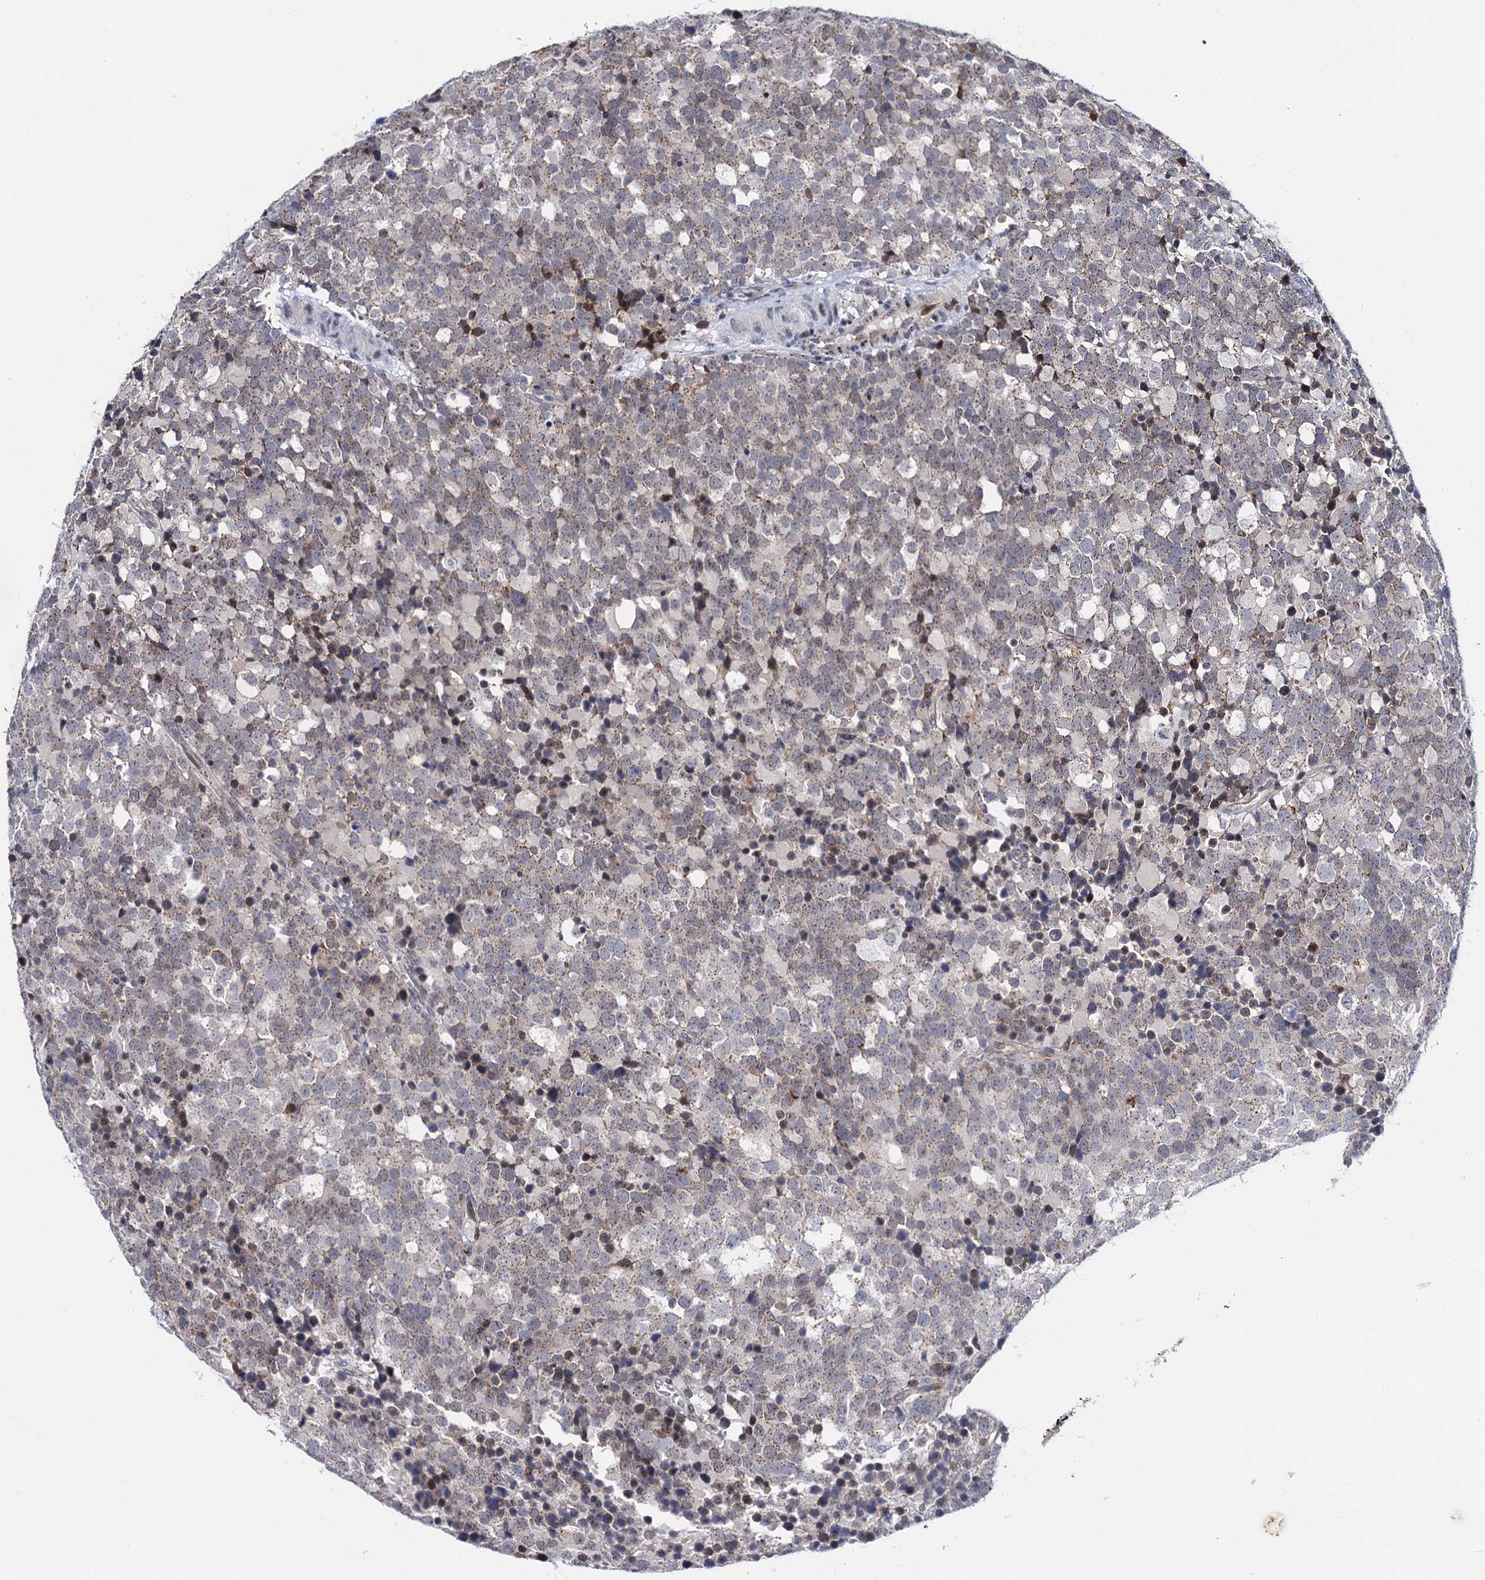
{"staining": {"intensity": "weak", "quantity": ">75%", "location": "cytoplasmic/membranous"}, "tissue": "testis cancer", "cell_type": "Tumor cells", "image_type": "cancer", "snomed": [{"axis": "morphology", "description": "Seminoma, NOS"}, {"axis": "topography", "description": "Testis"}], "caption": "Immunohistochemical staining of human testis cancer (seminoma) shows low levels of weak cytoplasmic/membranous staining in about >75% of tumor cells.", "gene": "THAP2", "patient": {"sex": "male", "age": 71}}